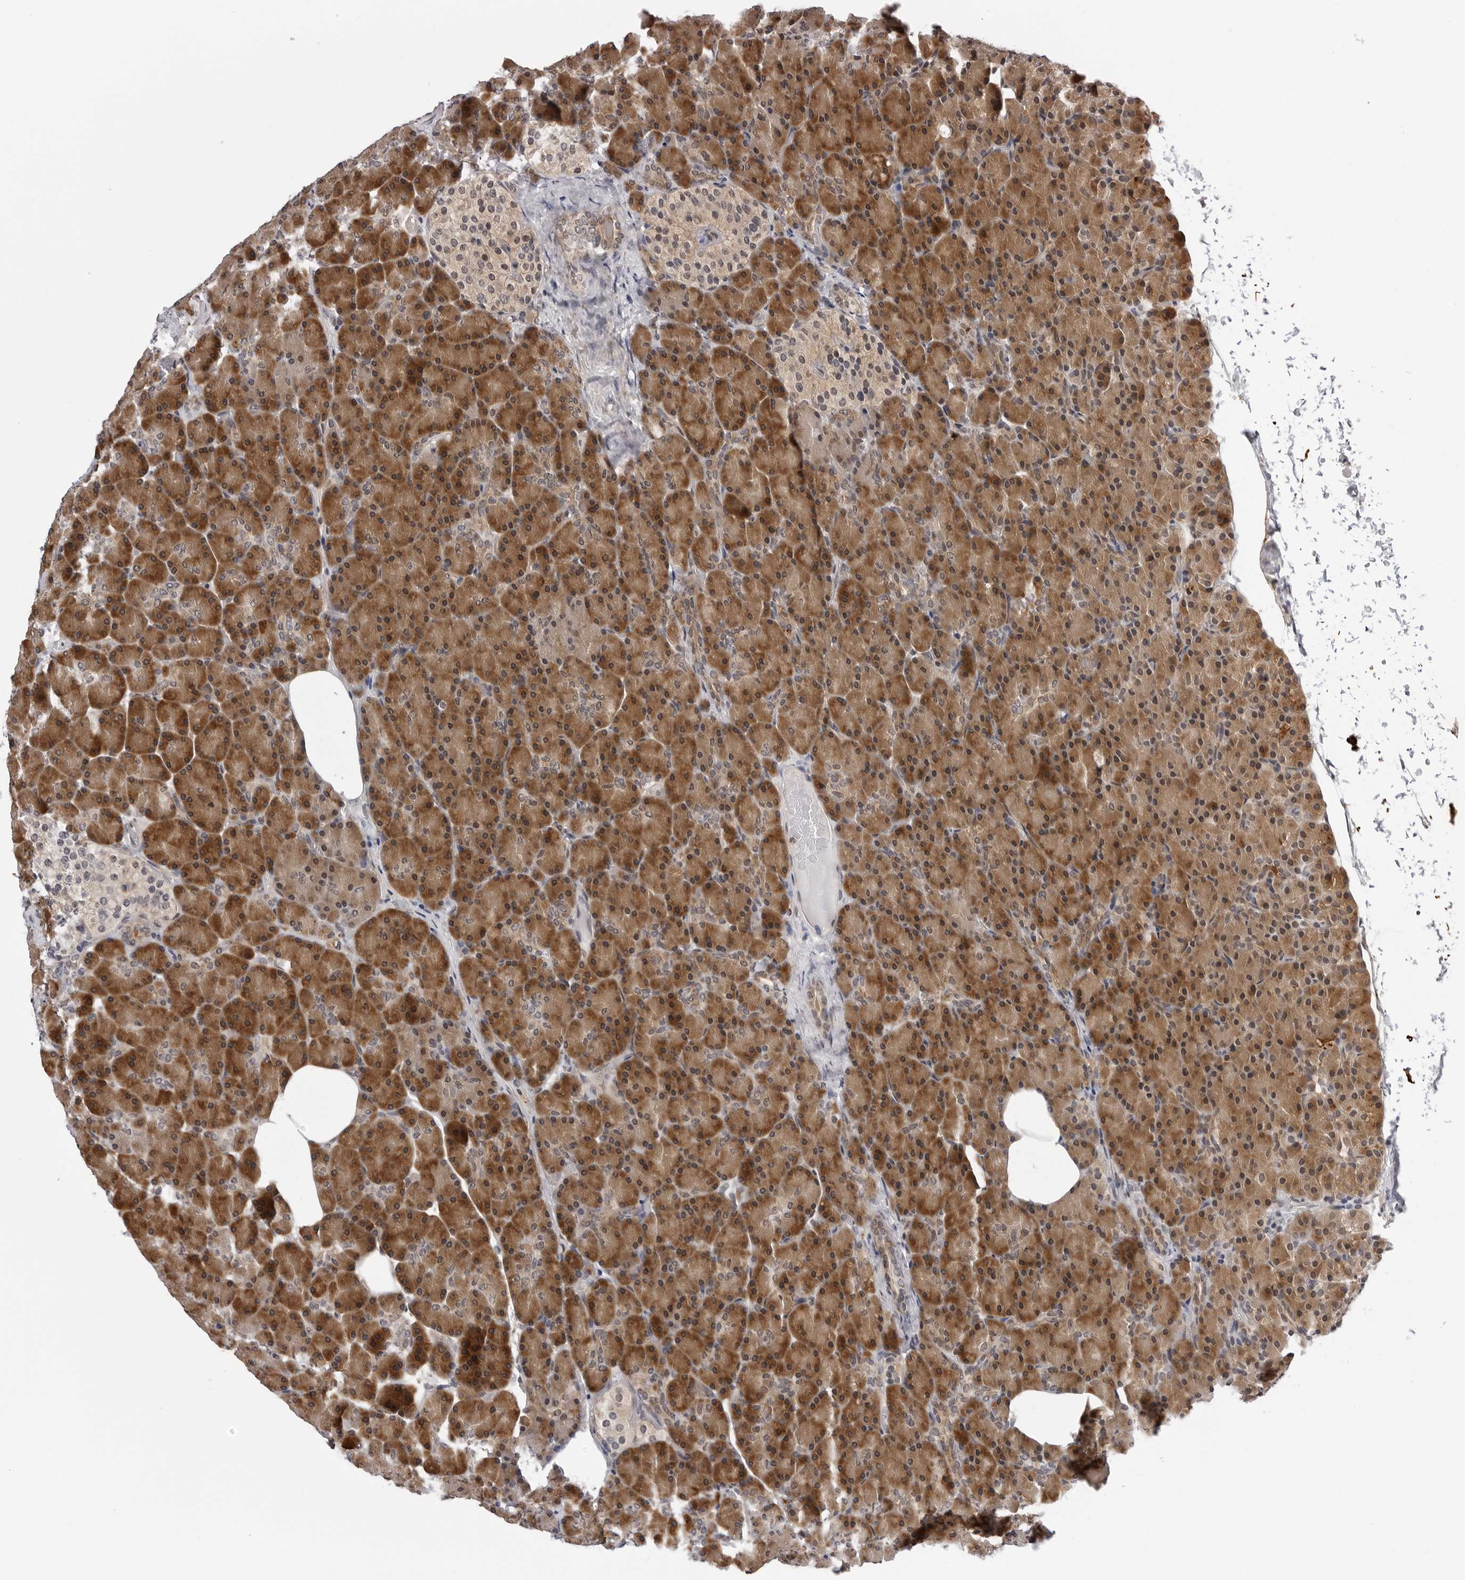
{"staining": {"intensity": "moderate", "quantity": ">75%", "location": "cytoplasmic/membranous,nuclear"}, "tissue": "pancreas", "cell_type": "Exocrine glandular cells", "image_type": "normal", "snomed": [{"axis": "morphology", "description": "Normal tissue, NOS"}, {"axis": "topography", "description": "Pancreas"}], "caption": "The histopathology image exhibits staining of normal pancreas, revealing moderate cytoplasmic/membranous,nuclear protein staining (brown color) within exocrine glandular cells.", "gene": "KIAA1614", "patient": {"sex": "female", "age": 43}}